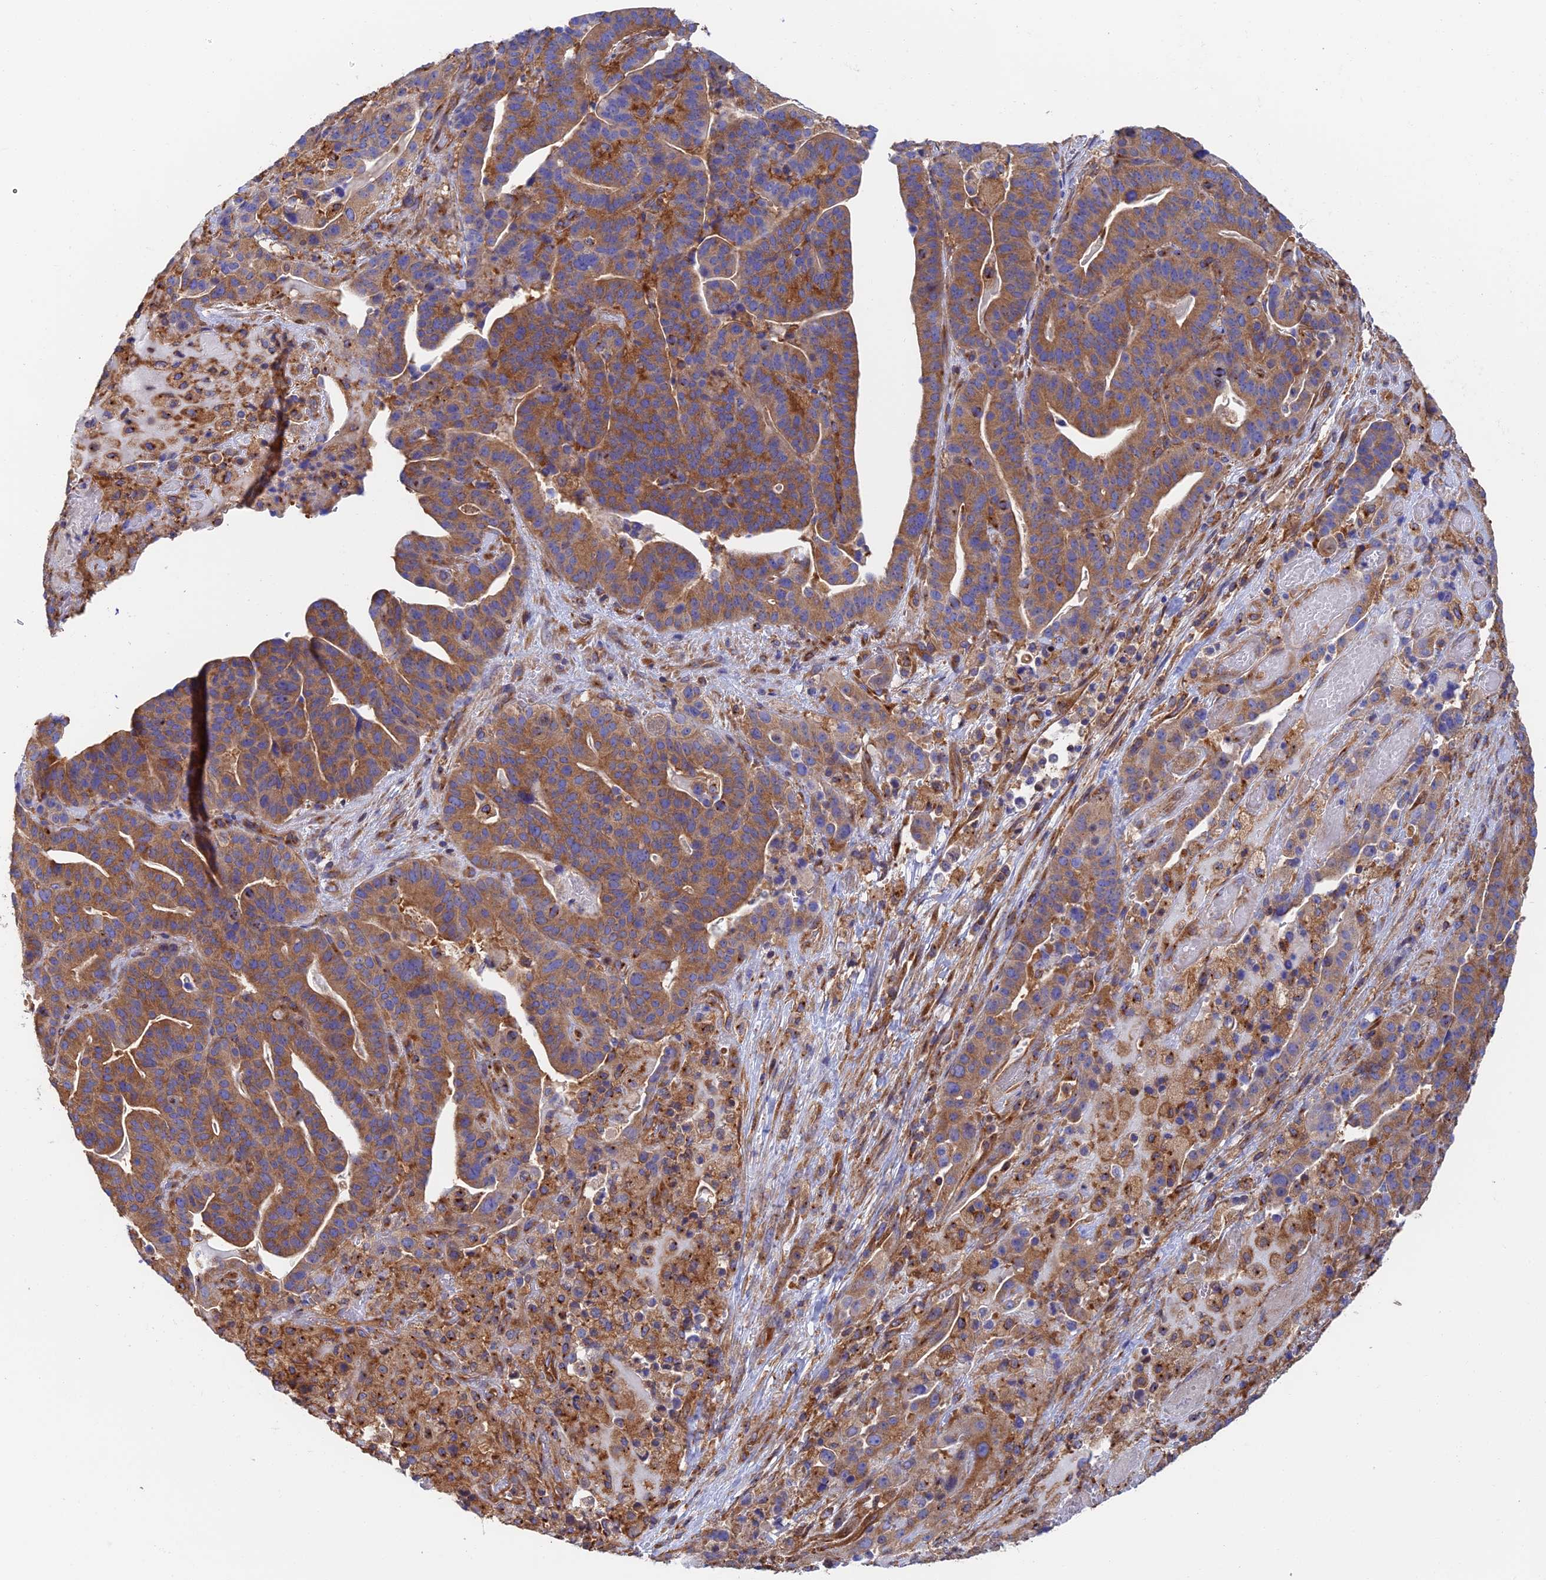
{"staining": {"intensity": "moderate", "quantity": ">75%", "location": "cytoplasmic/membranous"}, "tissue": "stomach cancer", "cell_type": "Tumor cells", "image_type": "cancer", "snomed": [{"axis": "morphology", "description": "Adenocarcinoma, NOS"}, {"axis": "topography", "description": "Stomach"}], "caption": "Stomach cancer (adenocarcinoma) tissue reveals moderate cytoplasmic/membranous positivity in about >75% of tumor cells, visualized by immunohistochemistry.", "gene": "DCTN2", "patient": {"sex": "male", "age": 48}}